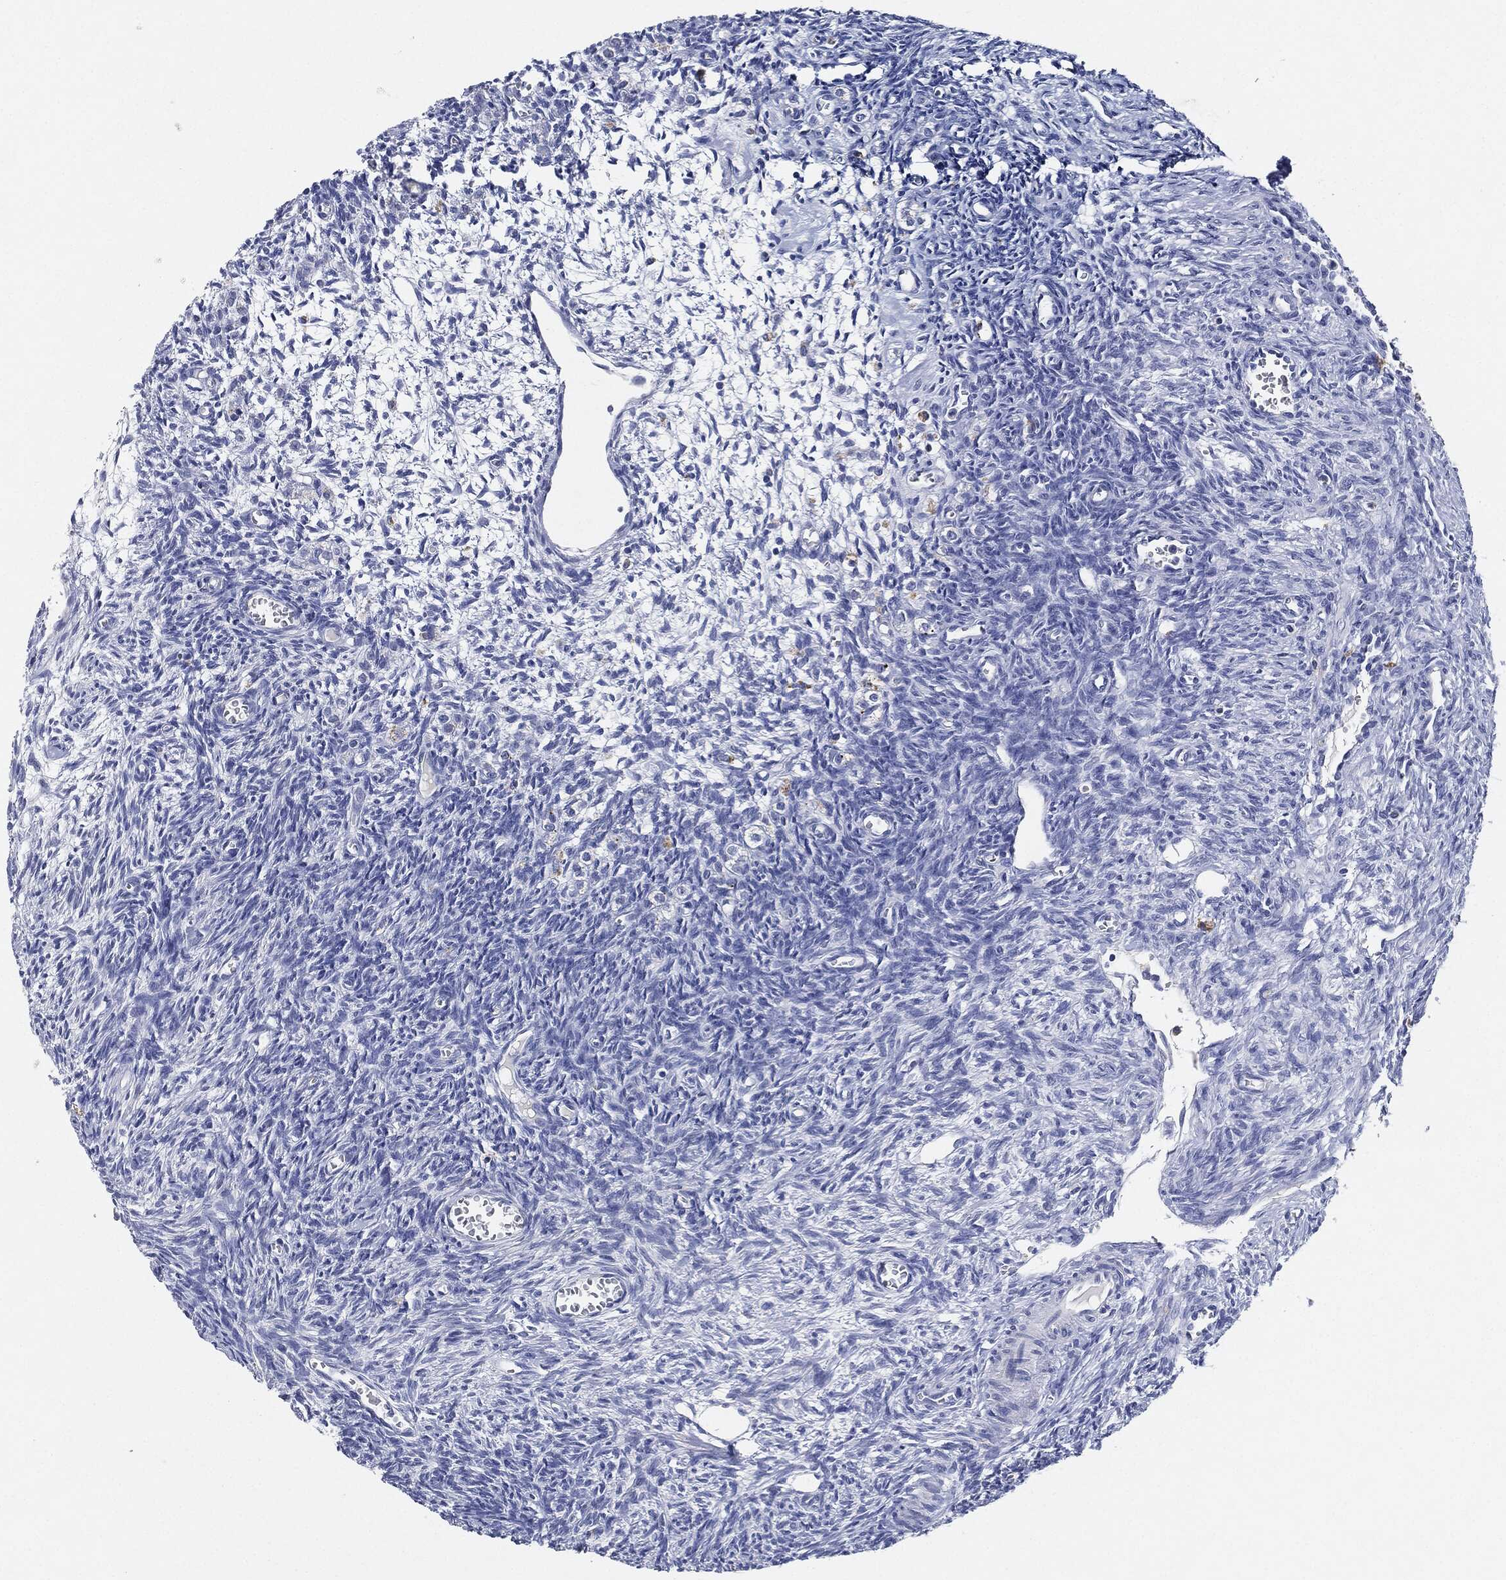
{"staining": {"intensity": "negative", "quantity": "none", "location": "none"}, "tissue": "ovary", "cell_type": "Follicle cells", "image_type": "normal", "snomed": [{"axis": "morphology", "description": "Normal tissue, NOS"}, {"axis": "topography", "description": "Ovary"}], "caption": "Immunohistochemistry histopathology image of unremarkable ovary: ovary stained with DAB (3,3'-diaminobenzidine) demonstrates no significant protein positivity in follicle cells. Nuclei are stained in blue.", "gene": "NTRK1", "patient": {"sex": "female", "age": 27}}